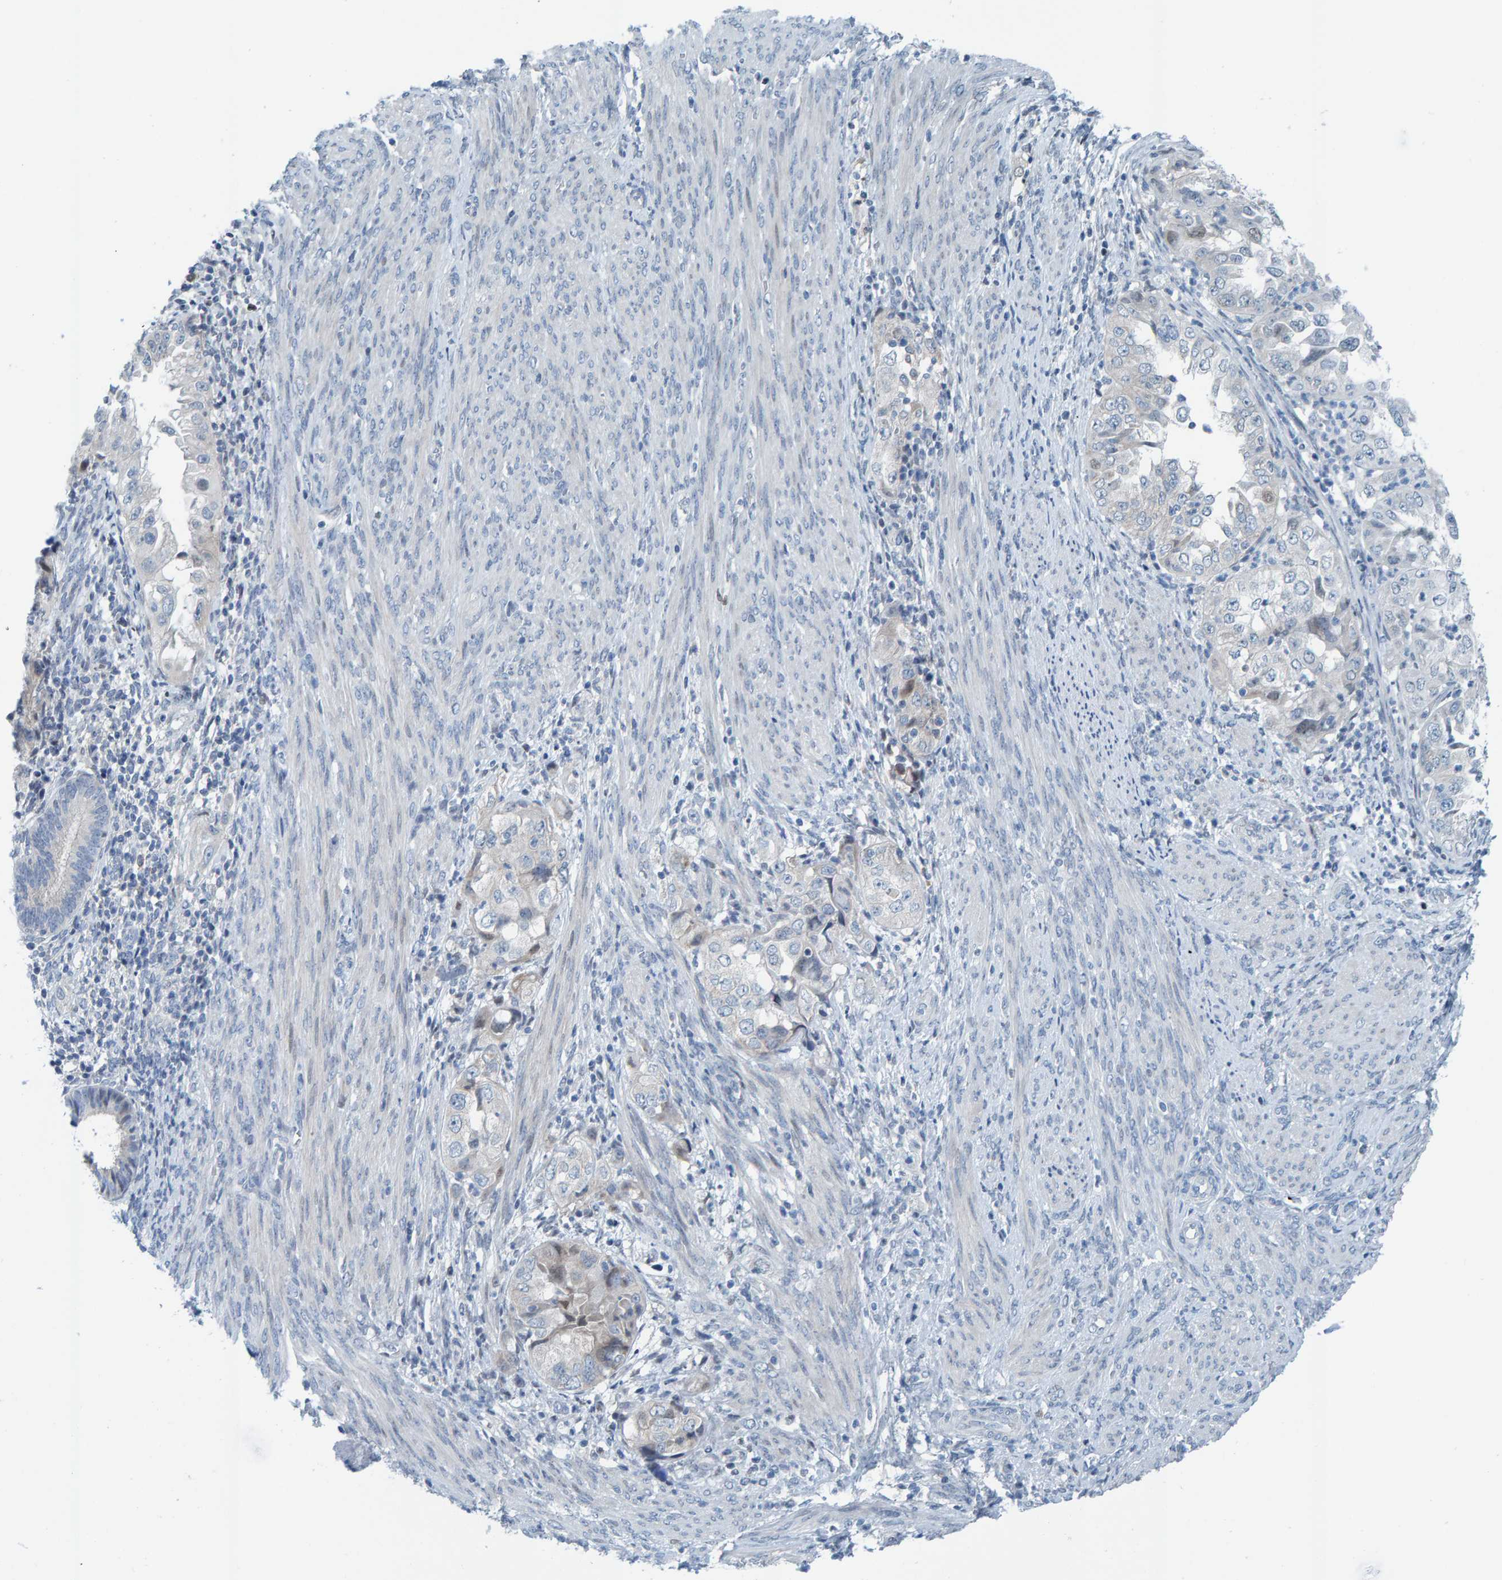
{"staining": {"intensity": "negative", "quantity": "none", "location": "none"}, "tissue": "endometrial cancer", "cell_type": "Tumor cells", "image_type": "cancer", "snomed": [{"axis": "morphology", "description": "Adenocarcinoma, NOS"}, {"axis": "topography", "description": "Endometrium"}], "caption": "The photomicrograph reveals no significant expression in tumor cells of adenocarcinoma (endometrial).", "gene": "CNP", "patient": {"sex": "female", "age": 85}}